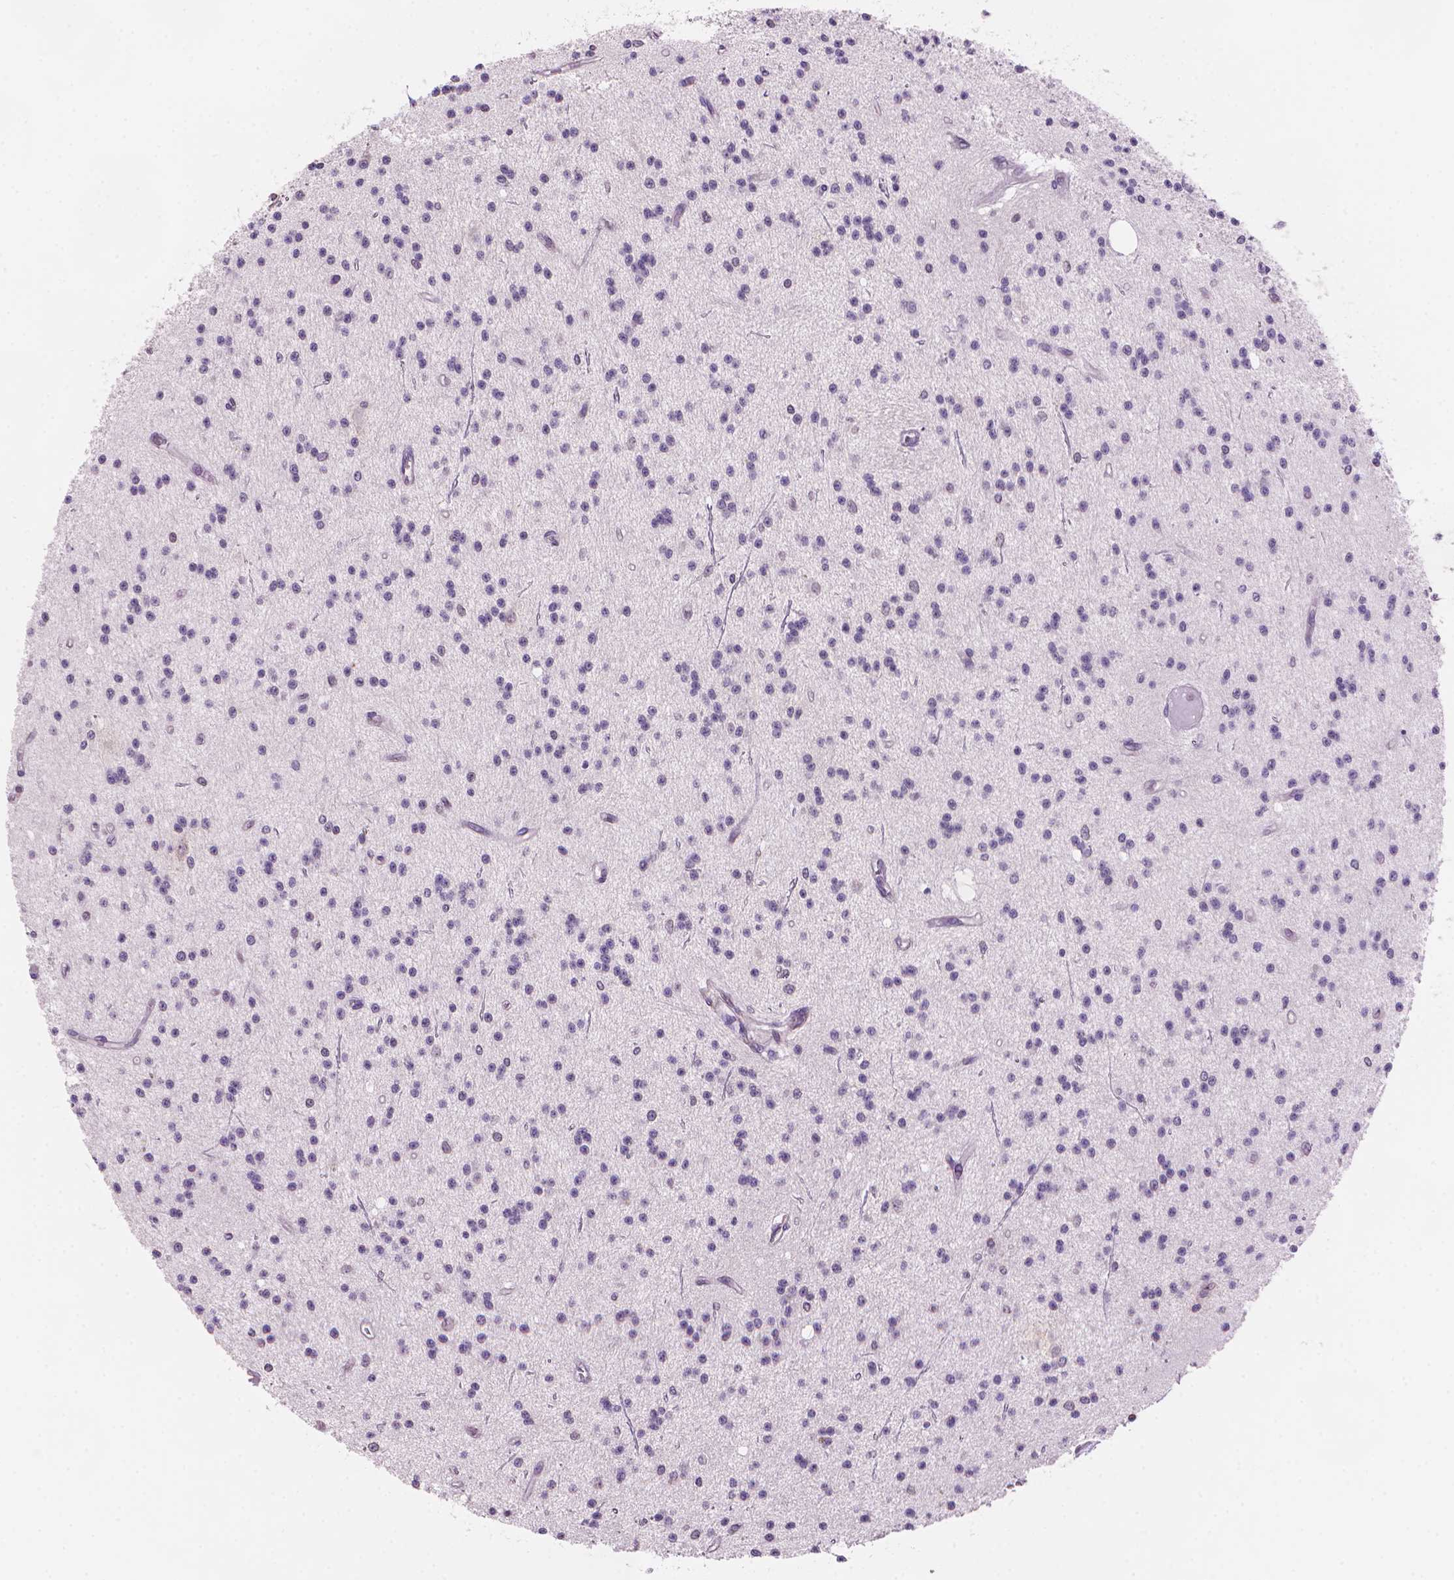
{"staining": {"intensity": "negative", "quantity": "none", "location": "none"}, "tissue": "glioma", "cell_type": "Tumor cells", "image_type": "cancer", "snomed": [{"axis": "morphology", "description": "Glioma, malignant, Low grade"}, {"axis": "topography", "description": "Brain"}], "caption": "The micrograph shows no staining of tumor cells in malignant glioma (low-grade).", "gene": "TMEM184A", "patient": {"sex": "male", "age": 27}}